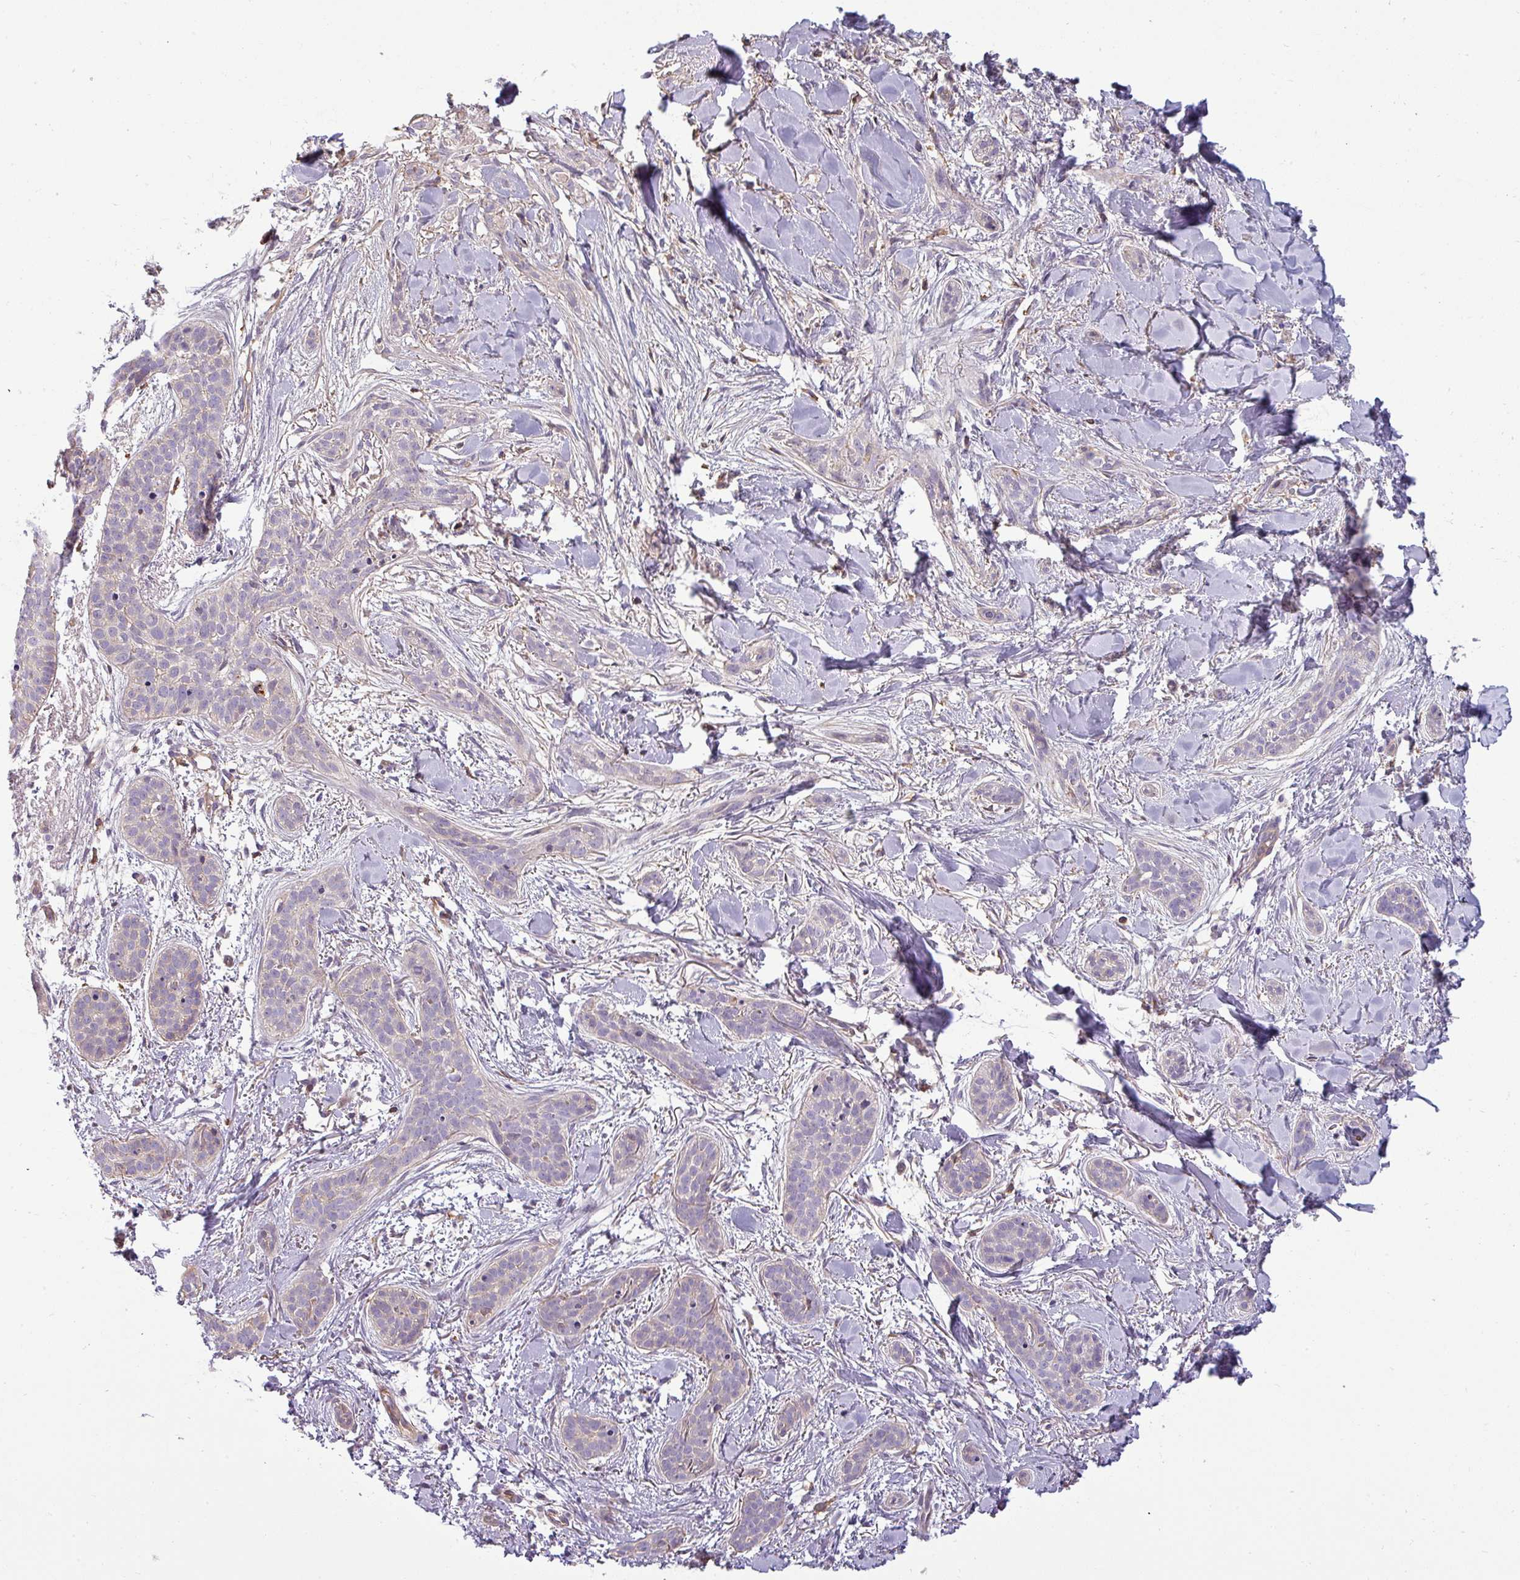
{"staining": {"intensity": "negative", "quantity": "none", "location": "none"}, "tissue": "skin cancer", "cell_type": "Tumor cells", "image_type": "cancer", "snomed": [{"axis": "morphology", "description": "Basal cell carcinoma"}, {"axis": "topography", "description": "Skin"}], "caption": "Immunohistochemistry (IHC) photomicrograph of human skin cancer stained for a protein (brown), which displays no positivity in tumor cells. (Immunohistochemistry, brightfield microscopy, high magnification).", "gene": "ZNF835", "patient": {"sex": "male", "age": 52}}